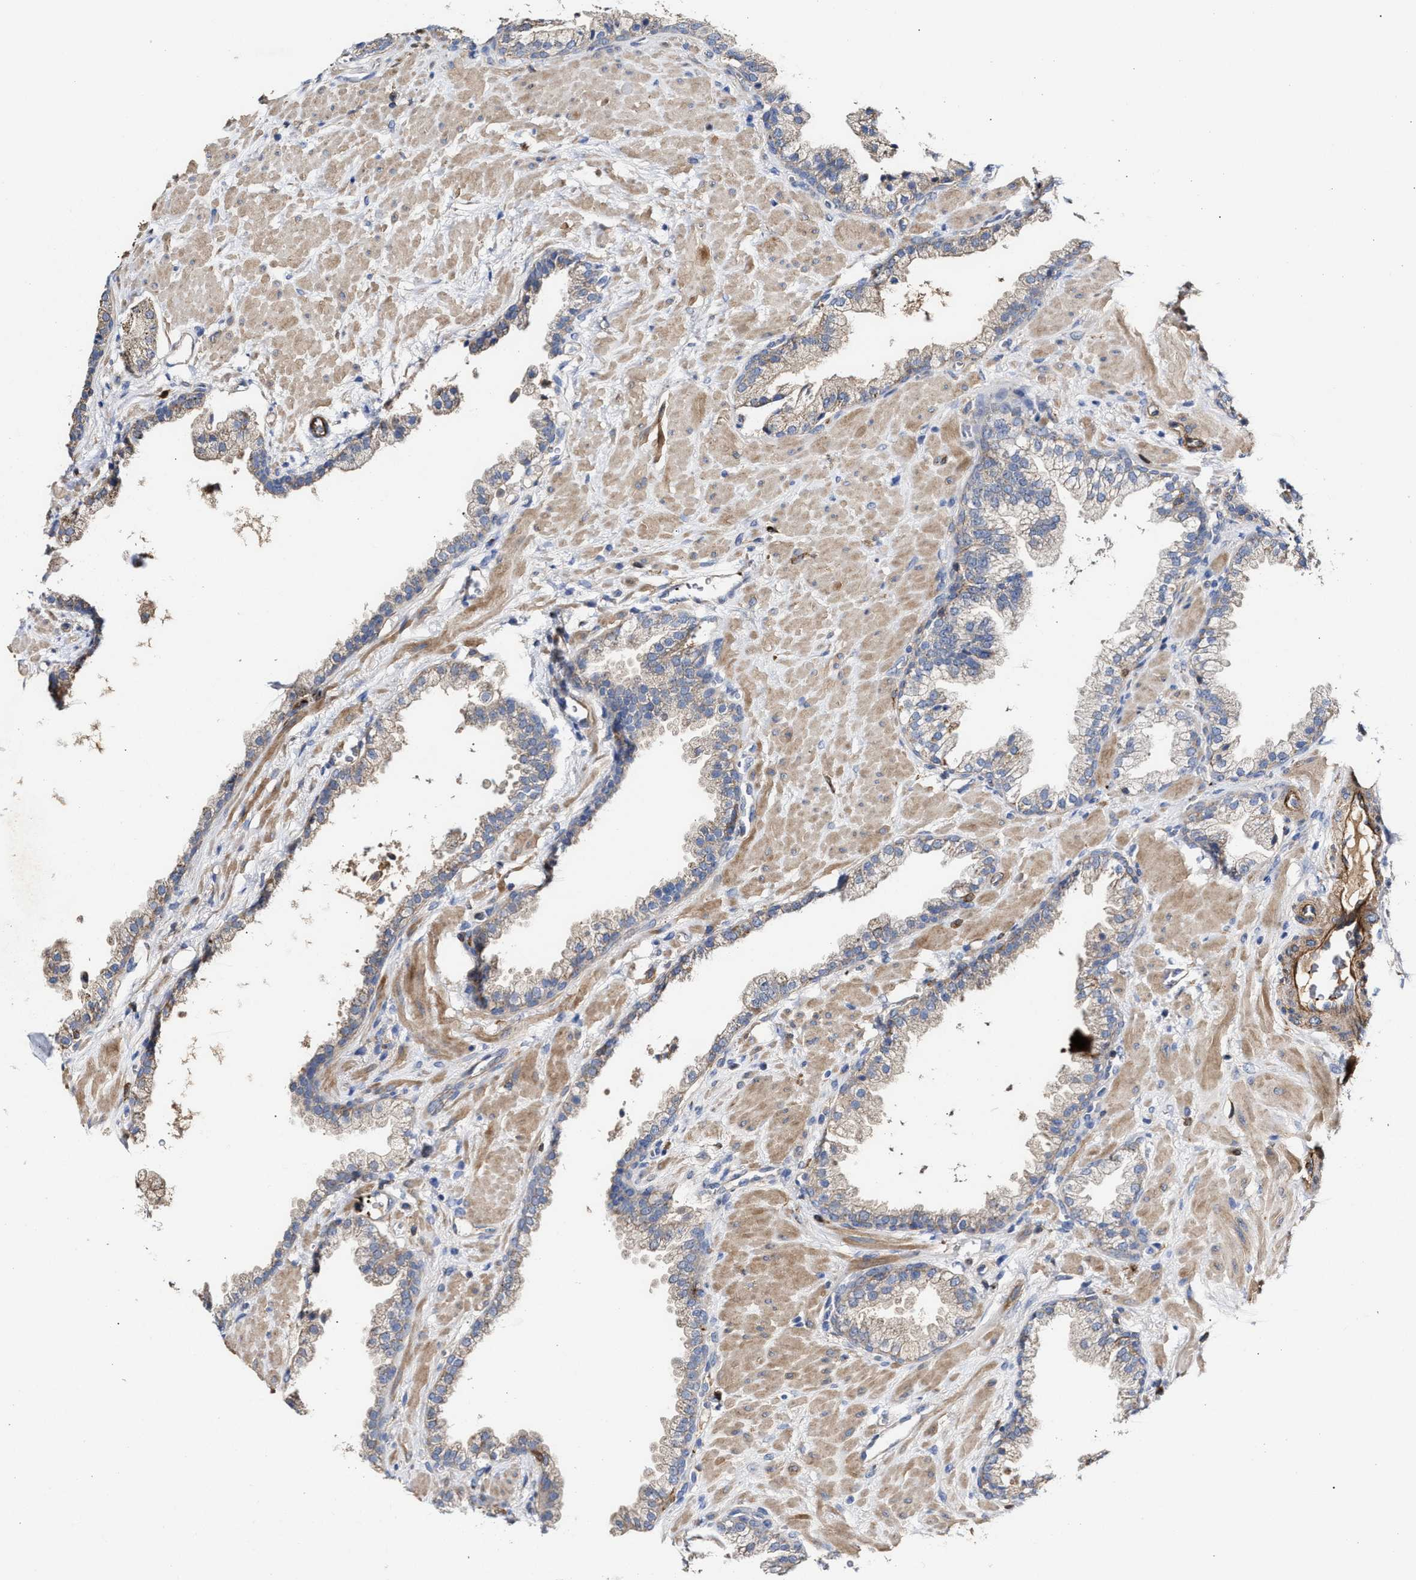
{"staining": {"intensity": "negative", "quantity": "none", "location": "none"}, "tissue": "prostate cancer", "cell_type": "Tumor cells", "image_type": "cancer", "snomed": [{"axis": "morphology", "description": "Adenocarcinoma, Low grade"}, {"axis": "topography", "description": "Prostate"}], "caption": "The image shows no significant staining in tumor cells of prostate cancer.", "gene": "HS3ST5", "patient": {"sex": "male", "age": 71}}